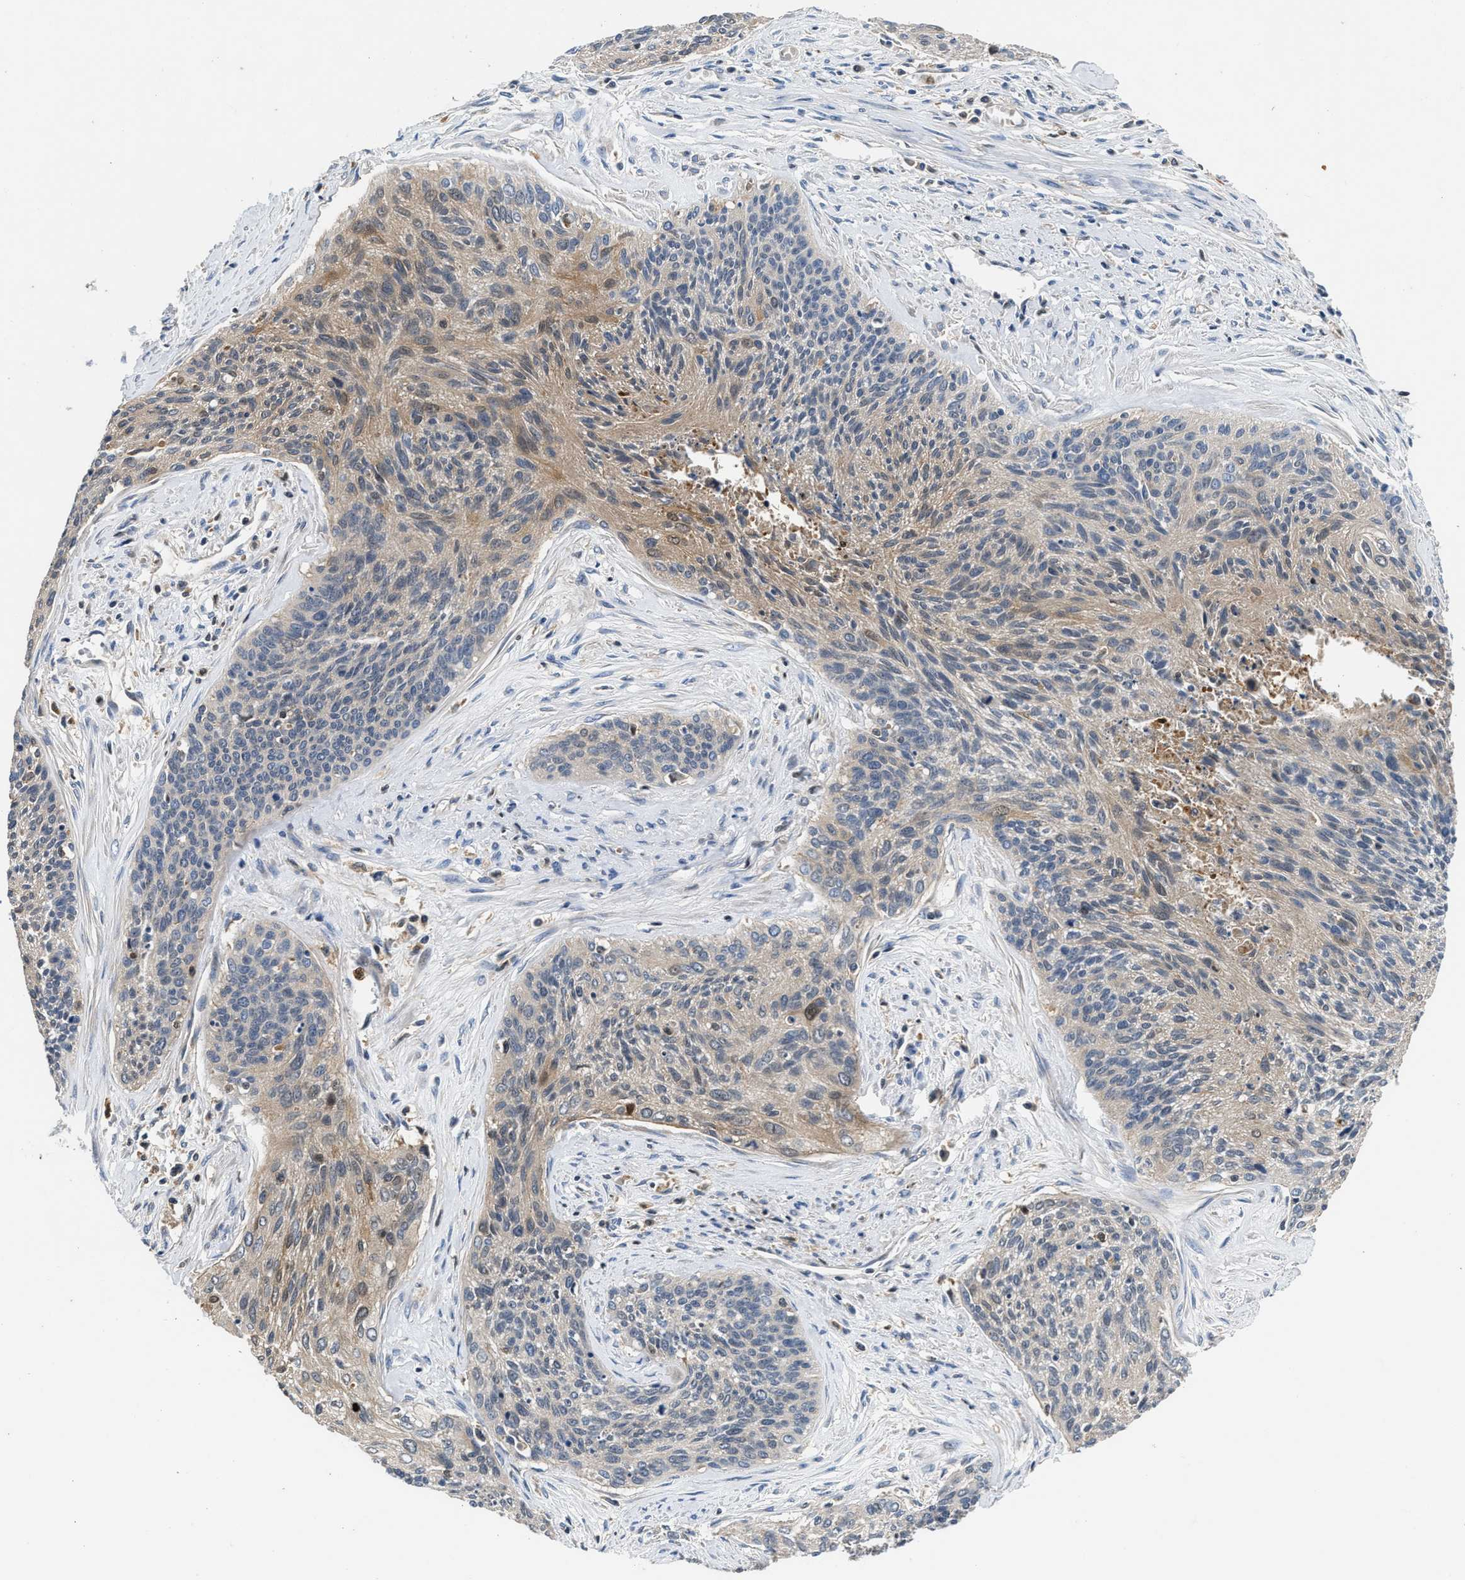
{"staining": {"intensity": "weak", "quantity": "<25%", "location": "cytoplasmic/membranous"}, "tissue": "cervical cancer", "cell_type": "Tumor cells", "image_type": "cancer", "snomed": [{"axis": "morphology", "description": "Squamous cell carcinoma, NOS"}, {"axis": "topography", "description": "Cervix"}], "caption": "There is no significant expression in tumor cells of cervical cancer (squamous cell carcinoma).", "gene": "OSTF1", "patient": {"sex": "female", "age": 55}}